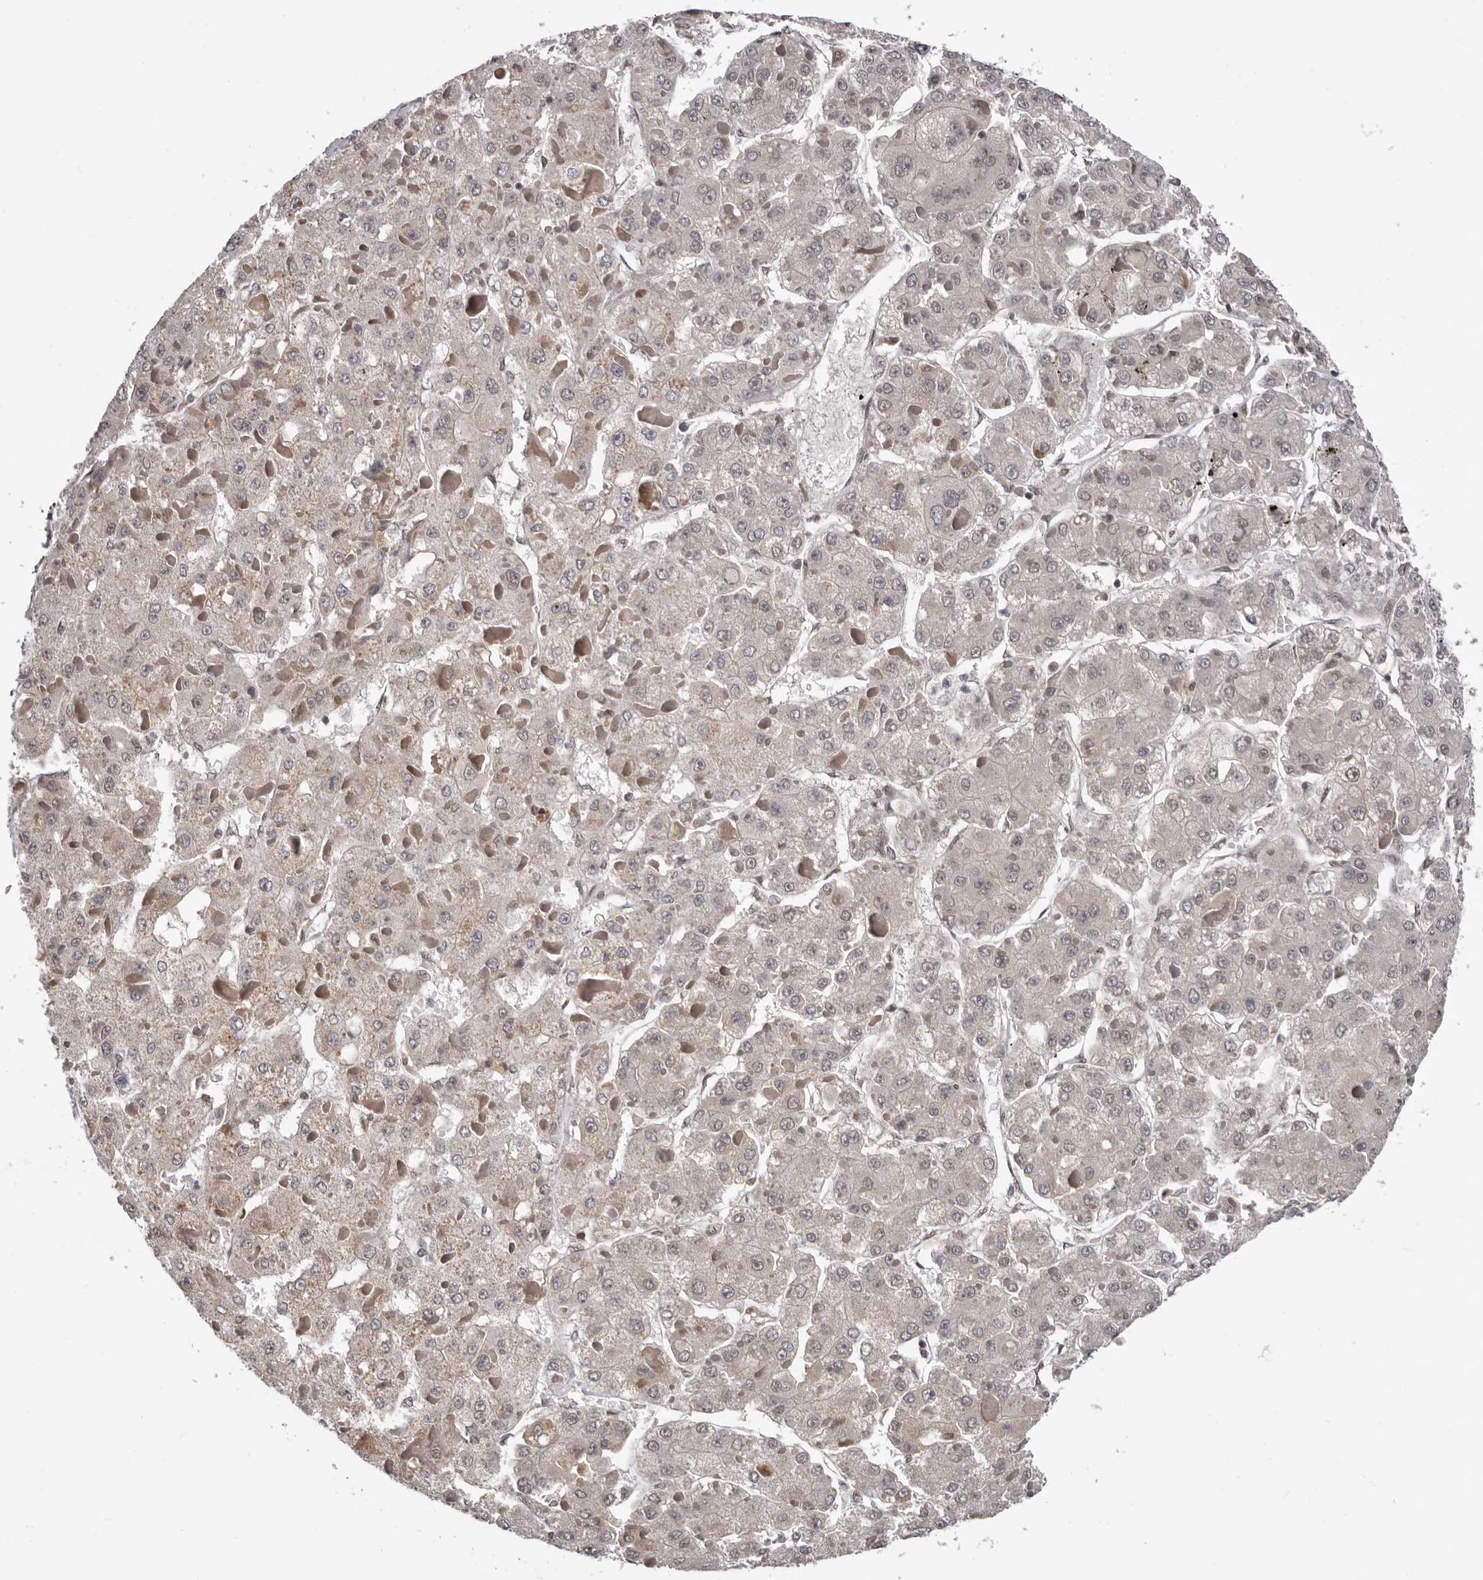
{"staining": {"intensity": "weak", "quantity": "<25%", "location": "cytoplasmic/membranous"}, "tissue": "liver cancer", "cell_type": "Tumor cells", "image_type": "cancer", "snomed": [{"axis": "morphology", "description": "Carcinoma, Hepatocellular, NOS"}, {"axis": "topography", "description": "Liver"}], "caption": "The histopathology image demonstrates no significant expression in tumor cells of liver cancer. Nuclei are stained in blue.", "gene": "MOGAT2", "patient": {"sex": "female", "age": 73}}